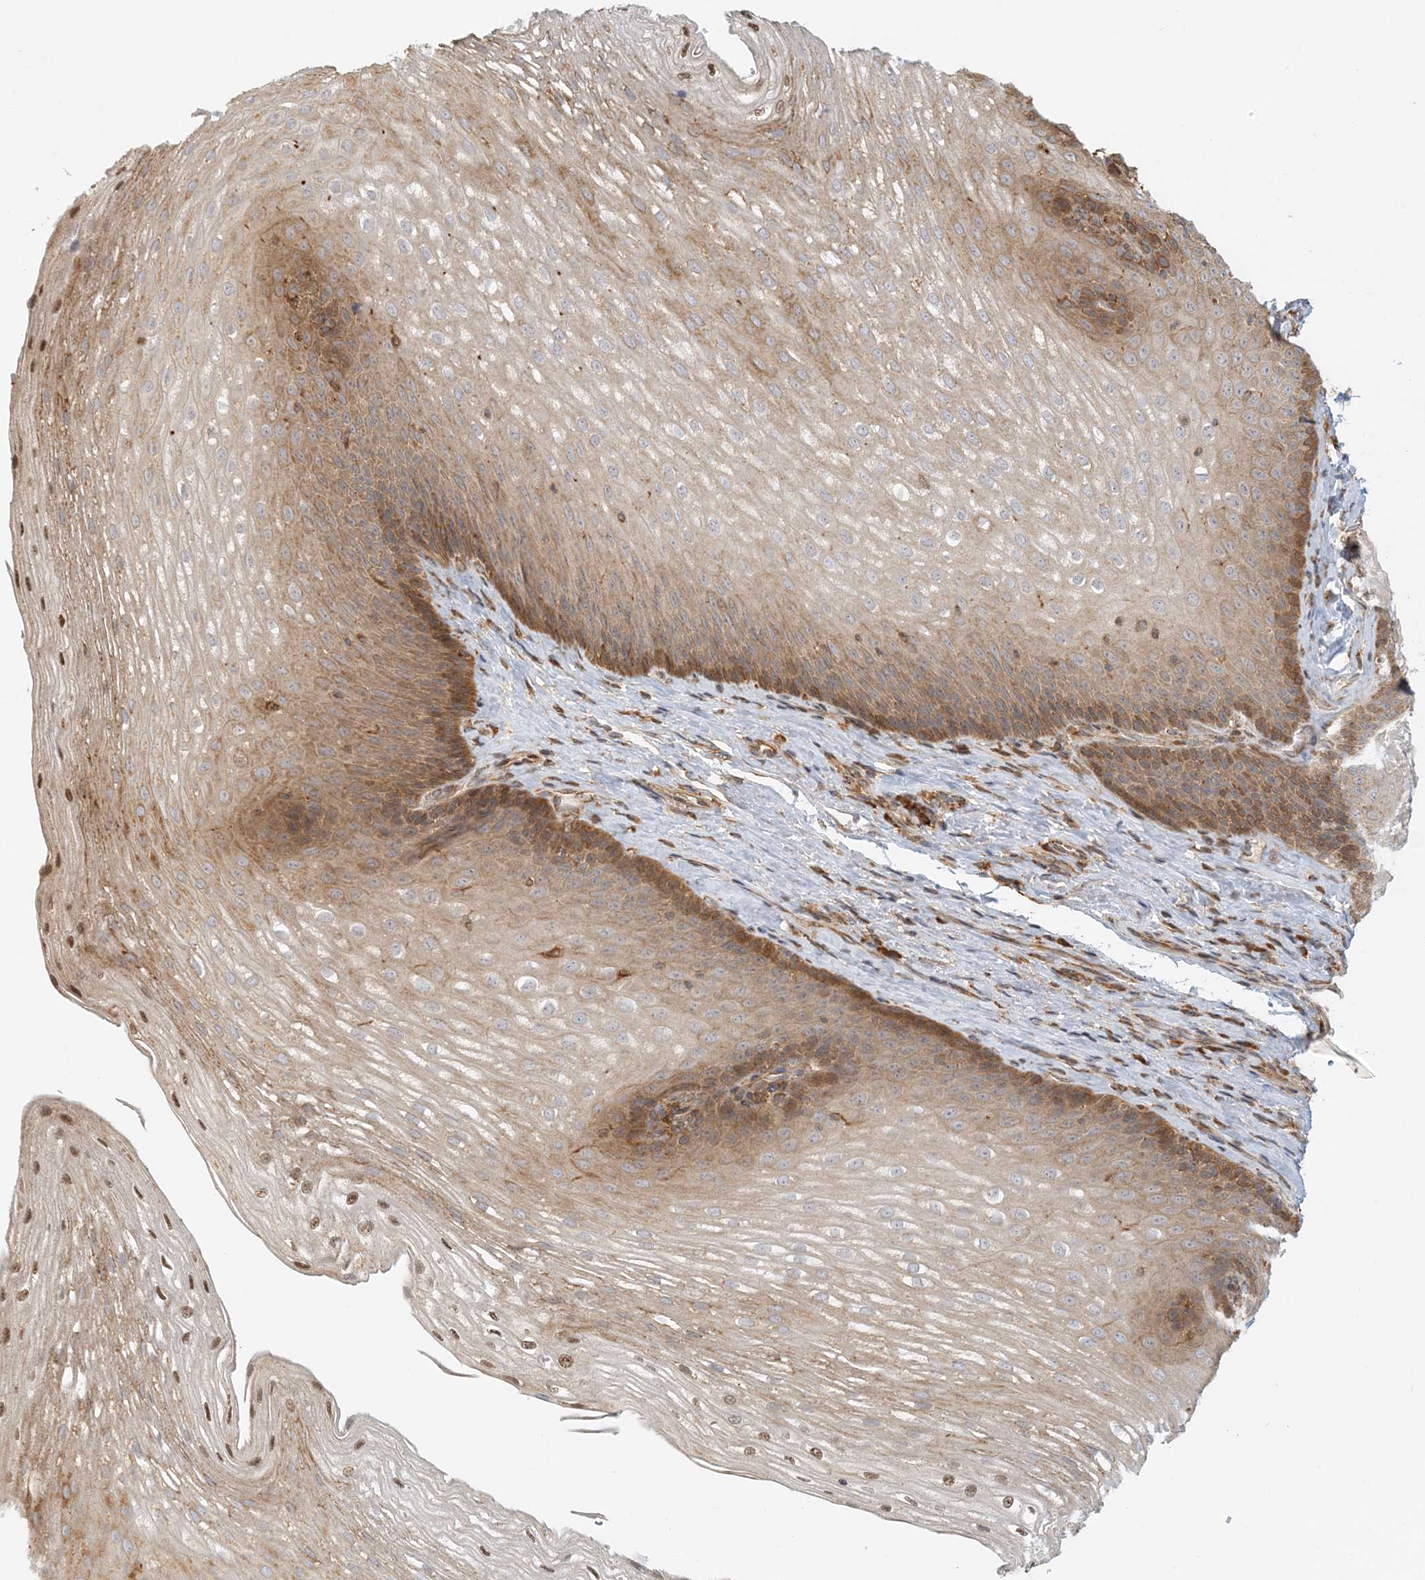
{"staining": {"intensity": "moderate", "quantity": ">75%", "location": "cytoplasmic/membranous,nuclear"}, "tissue": "esophagus", "cell_type": "Squamous epithelial cells", "image_type": "normal", "snomed": [{"axis": "morphology", "description": "Normal tissue, NOS"}, {"axis": "topography", "description": "Esophagus"}], "caption": "This is a photomicrograph of IHC staining of normal esophagus, which shows moderate staining in the cytoplasmic/membranous,nuclear of squamous epithelial cells.", "gene": "HNMT", "patient": {"sex": "female", "age": 66}}